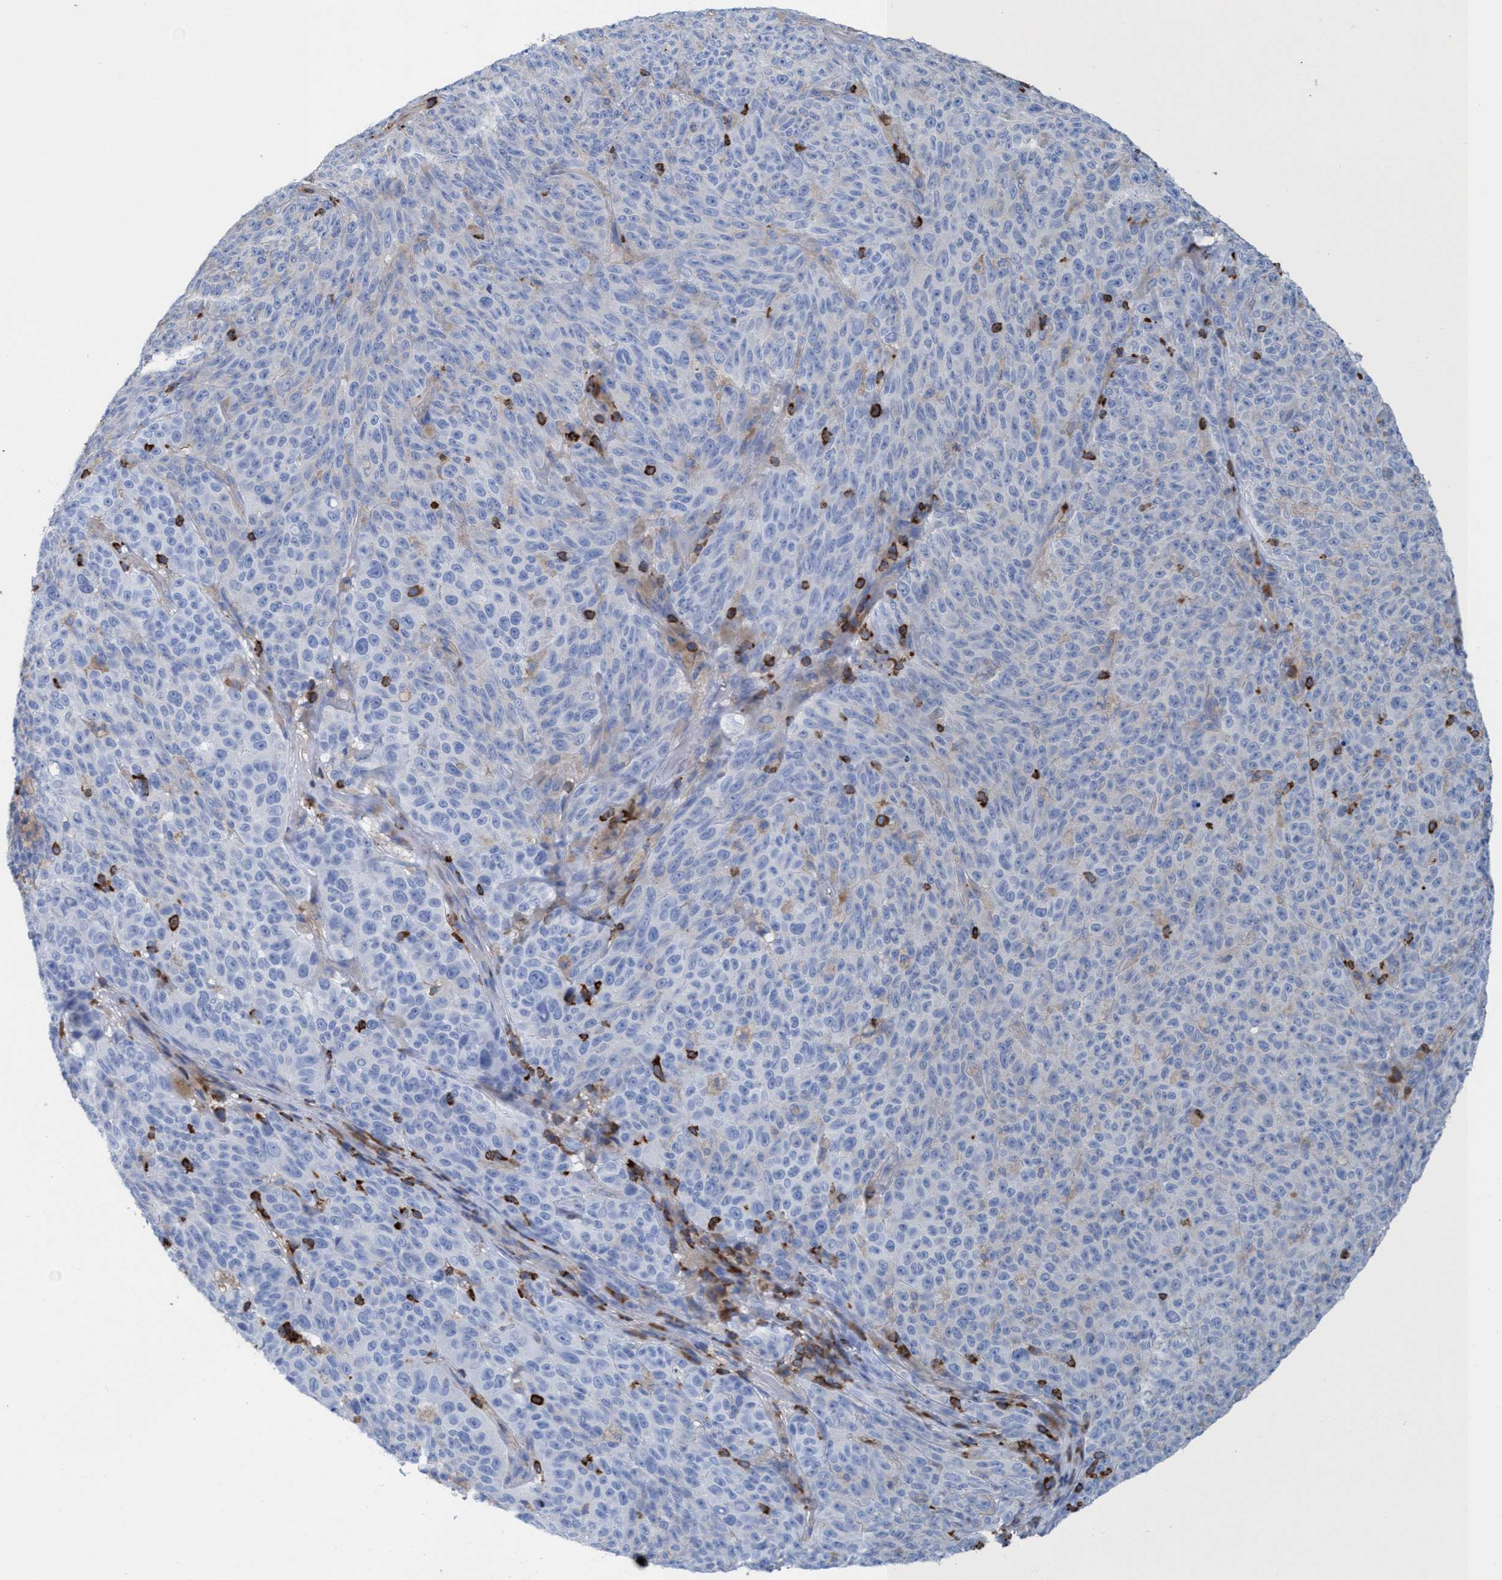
{"staining": {"intensity": "negative", "quantity": "none", "location": "none"}, "tissue": "melanoma", "cell_type": "Tumor cells", "image_type": "cancer", "snomed": [{"axis": "morphology", "description": "Malignant melanoma, NOS"}, {"axis": "topography", "description": "Skin"}], "caption": "Immunohistochemistry image of neoplastic tissue: human melanoma stained with DAB (3,3'-diaminobenzidine) exhibits no significant protein positivity in tumor cells.", "gene": "EZR", "patient": {"sex": "female", "age": 82}}